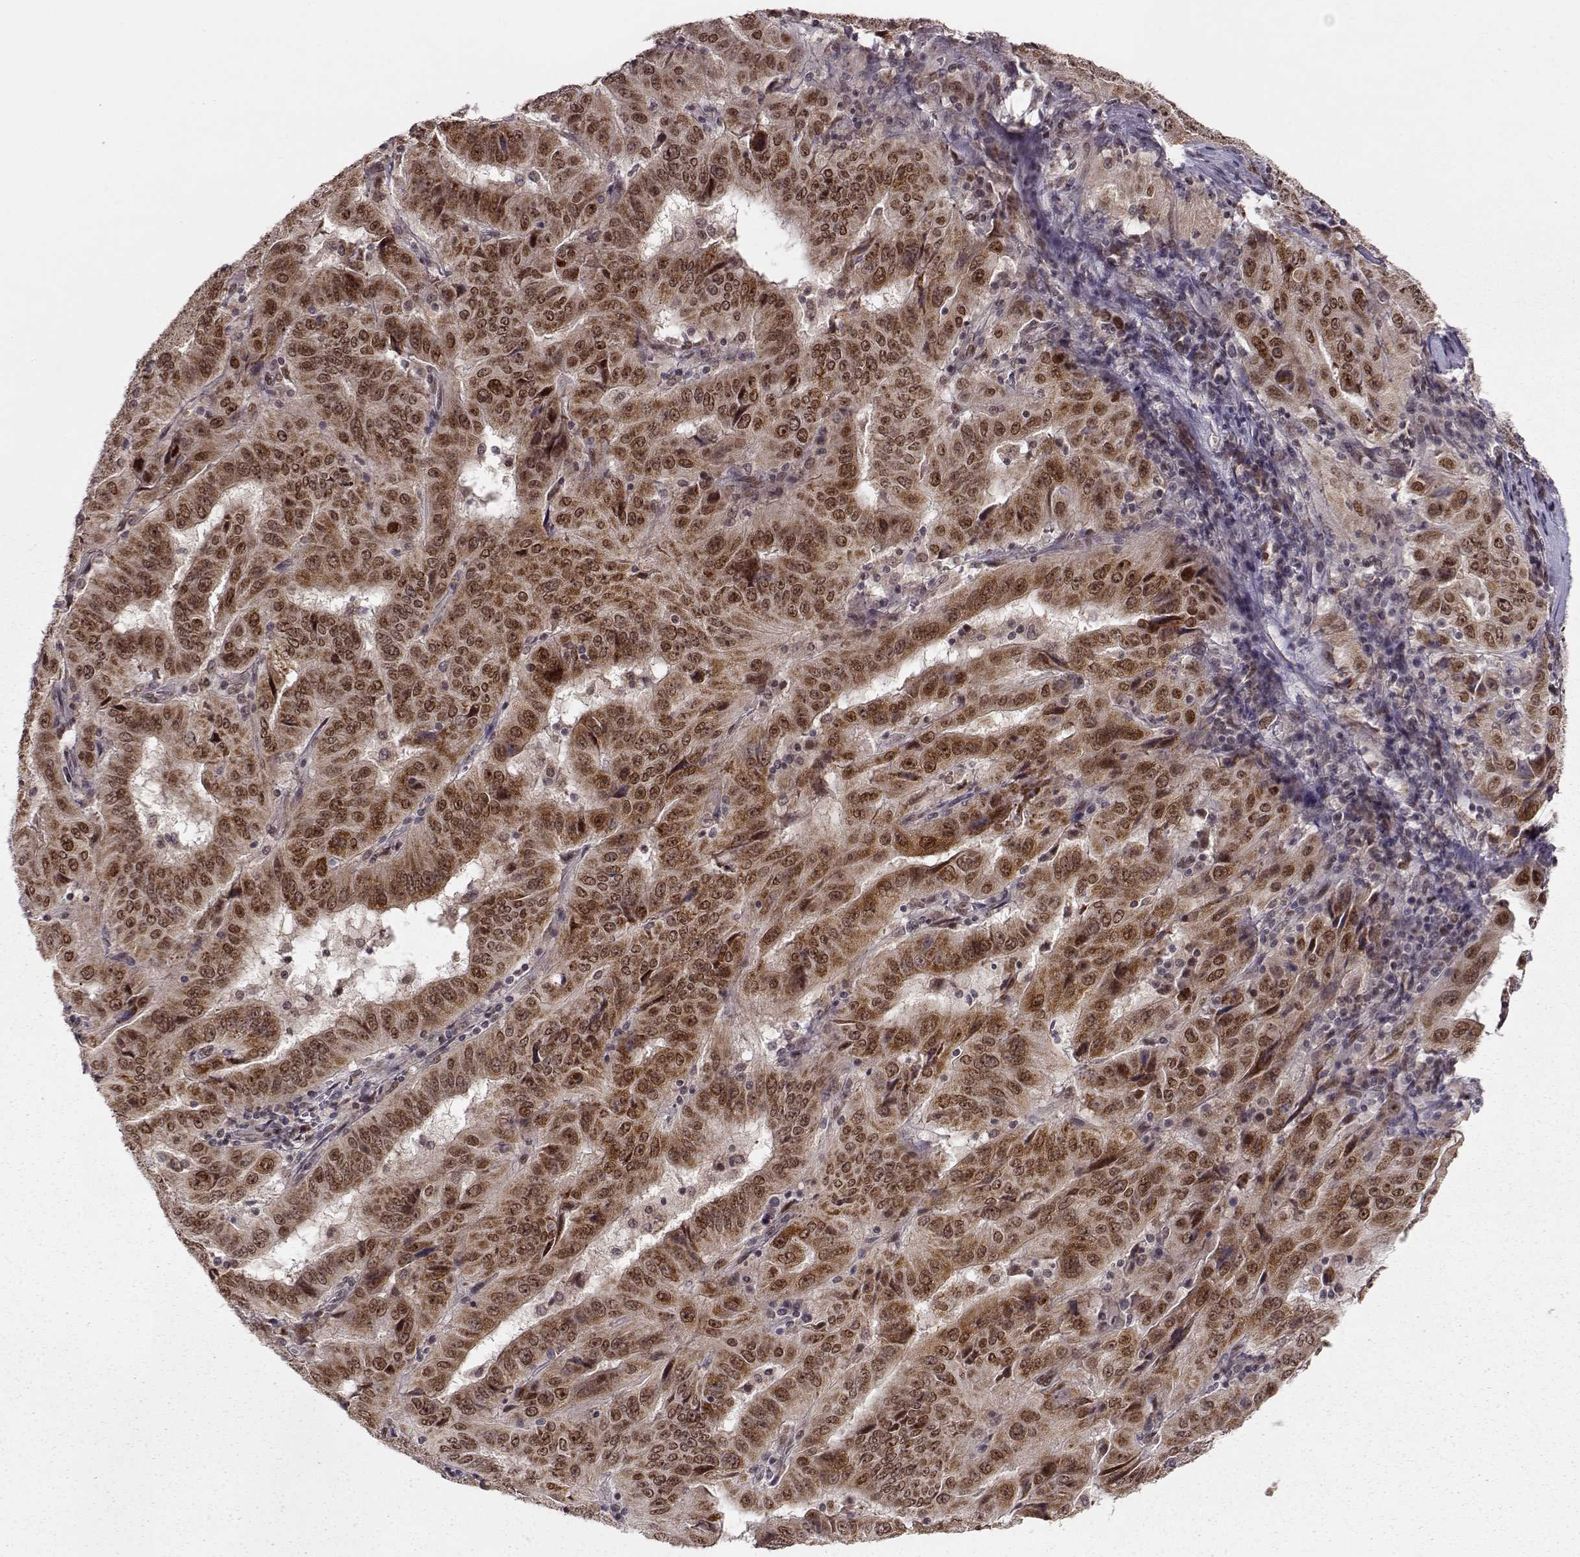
{"staining": {"intensity": "strong", "quantity": ">75%", "location": "cytoplasmic/membranous,nuclear"}, "tissue": "pancreatic cancer", "cell_type": "Tumor cells", "image_type": "cancer", "snomed": [{"axis": "morphology", "description": "Adenocarcinoma, NOS"}, {"axis": "topography", "description": "Pancreas"}], "caption": "Pancreatic cancer tissue displays strong cytoplasmic/membranous and nuclear expression in approximately >75% of tumor cells, visualized by immunohistochemistry. The protein is shown in brown color, while the nuclei are stained blue.", "gene": "RAI1", "patient": {"sex": "male", "age": 63}}